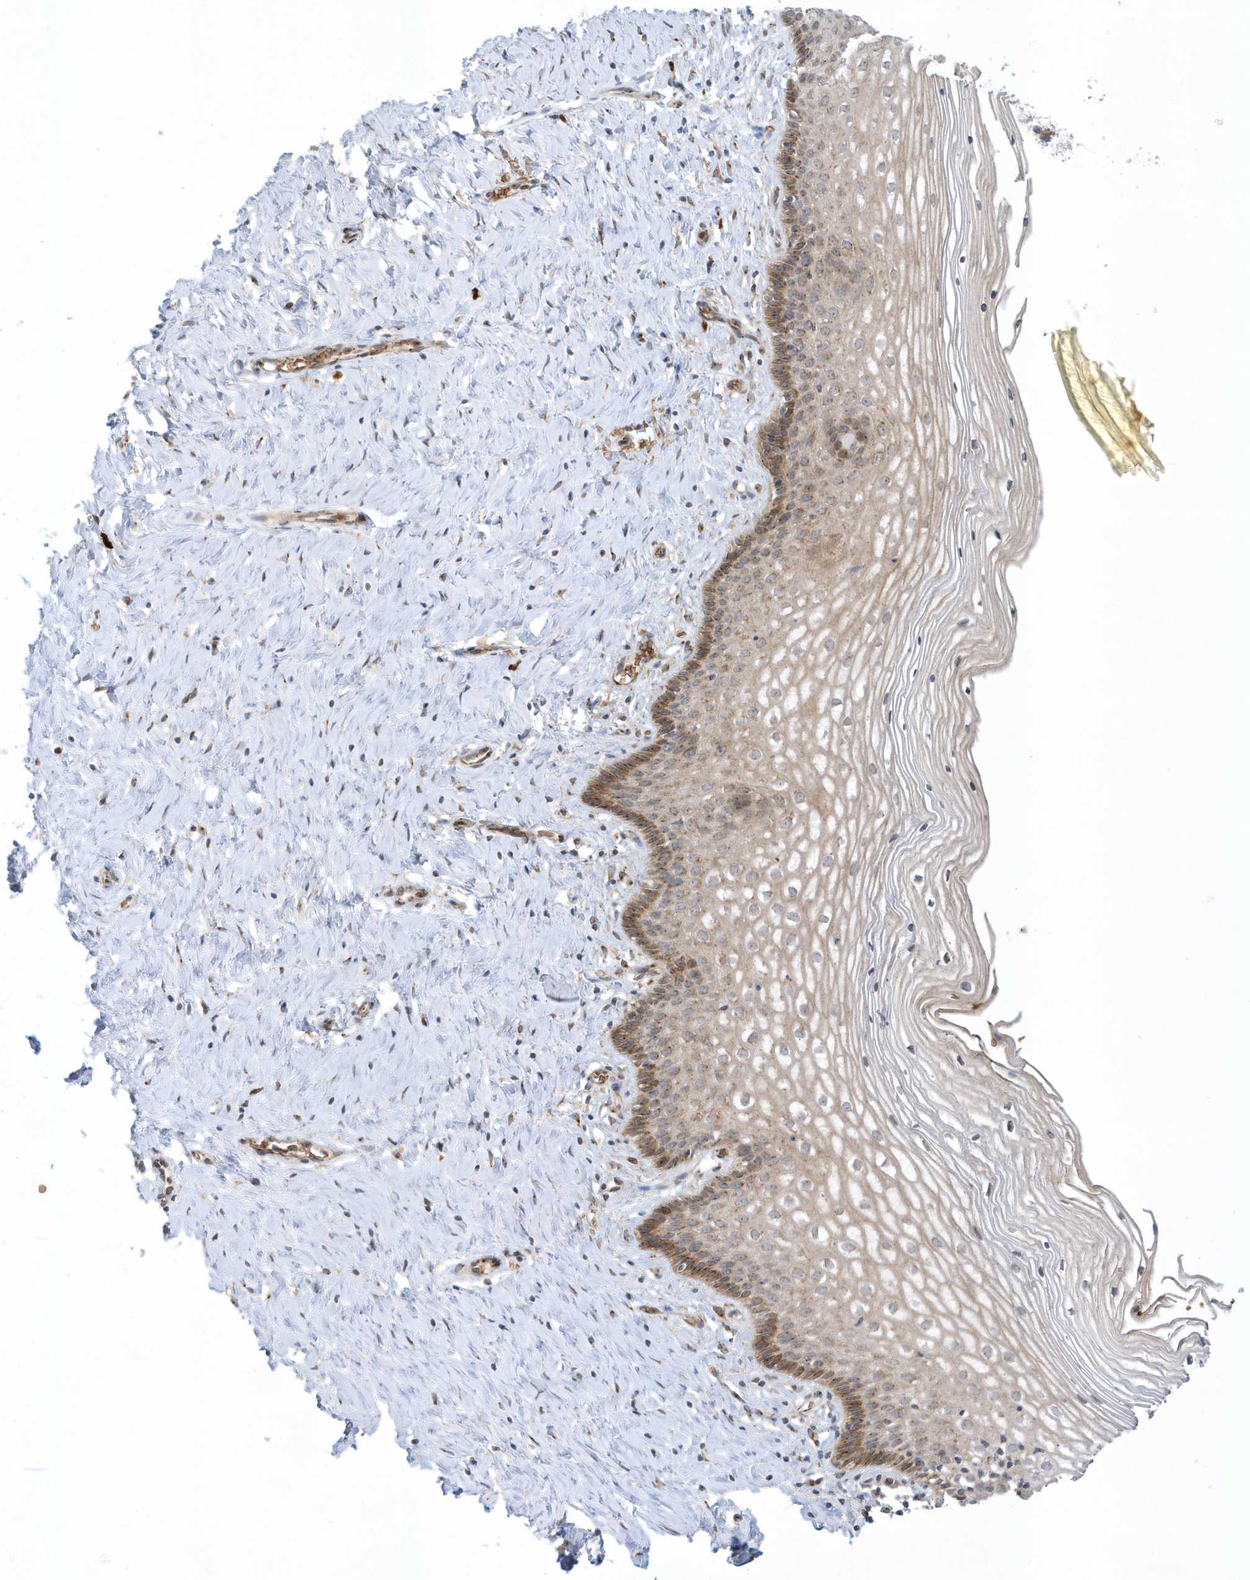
{"staining": {"intensity": "strong", "quantity": ">75%", "location": "cytoplasmic/membranous"}, "tissue": "cervix", "cell_type": "Glandular cells", "image_type": "normal", "snomed": [{"axis": "morphology", "description": "Normal tissue, NOS"}, {"axis": "topography", "description": "Cervix"}], "caption": "Approximately >75% of glandular cells in normal human cervix display strong cytoplasmic/membranous protein staining as visualized by brown immunohistochemical staining.", "gene": "RPP40", "patient": {"sex": "female", "age": 33}}